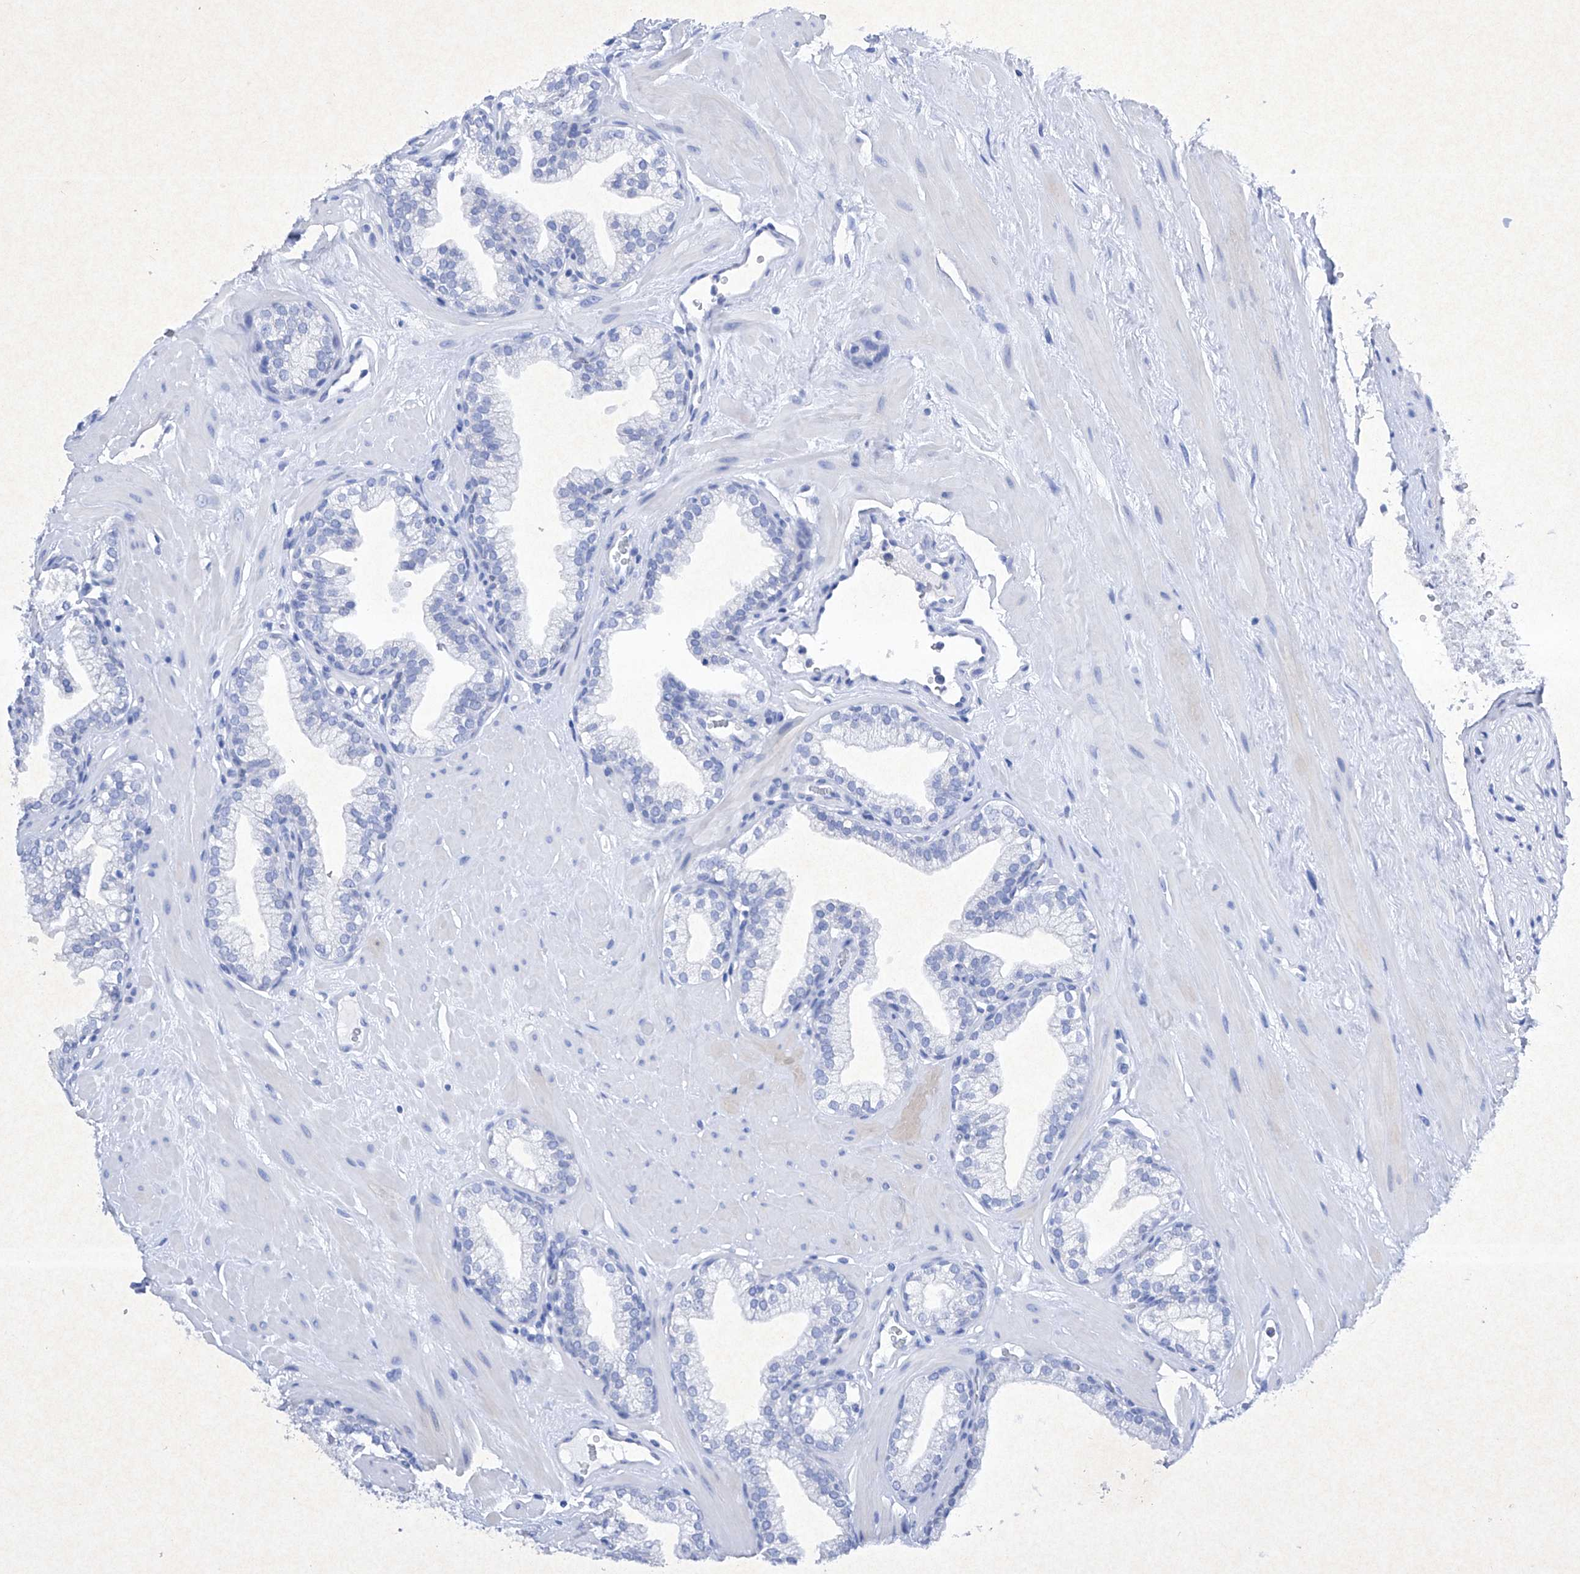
{"staining": {"intensity": "negative", "quantity": "none", "location": "none"}, "tissue": "prostate", "cell_type": "Glandular cells", "image_type": "normal", "snomed": [{"axis": "morphology", "description": "Normal tissue, NOS"}, {"axis": "morphology", "description": "Urothelial carcinoma, Low grade"}, {"axis": "topography", "description": "Urinary bladder"}, {"axis": "topography", "description": "Prostate"}], "caption": "This image is of normal prostate stained with immunohistochemistry (IHC) to label a protein in brown with the nuclei are counter-stained blue. There is no positivity in glandular cells.", "gene": "BARX2", "patient": {"sex": "male", "age": 60}}